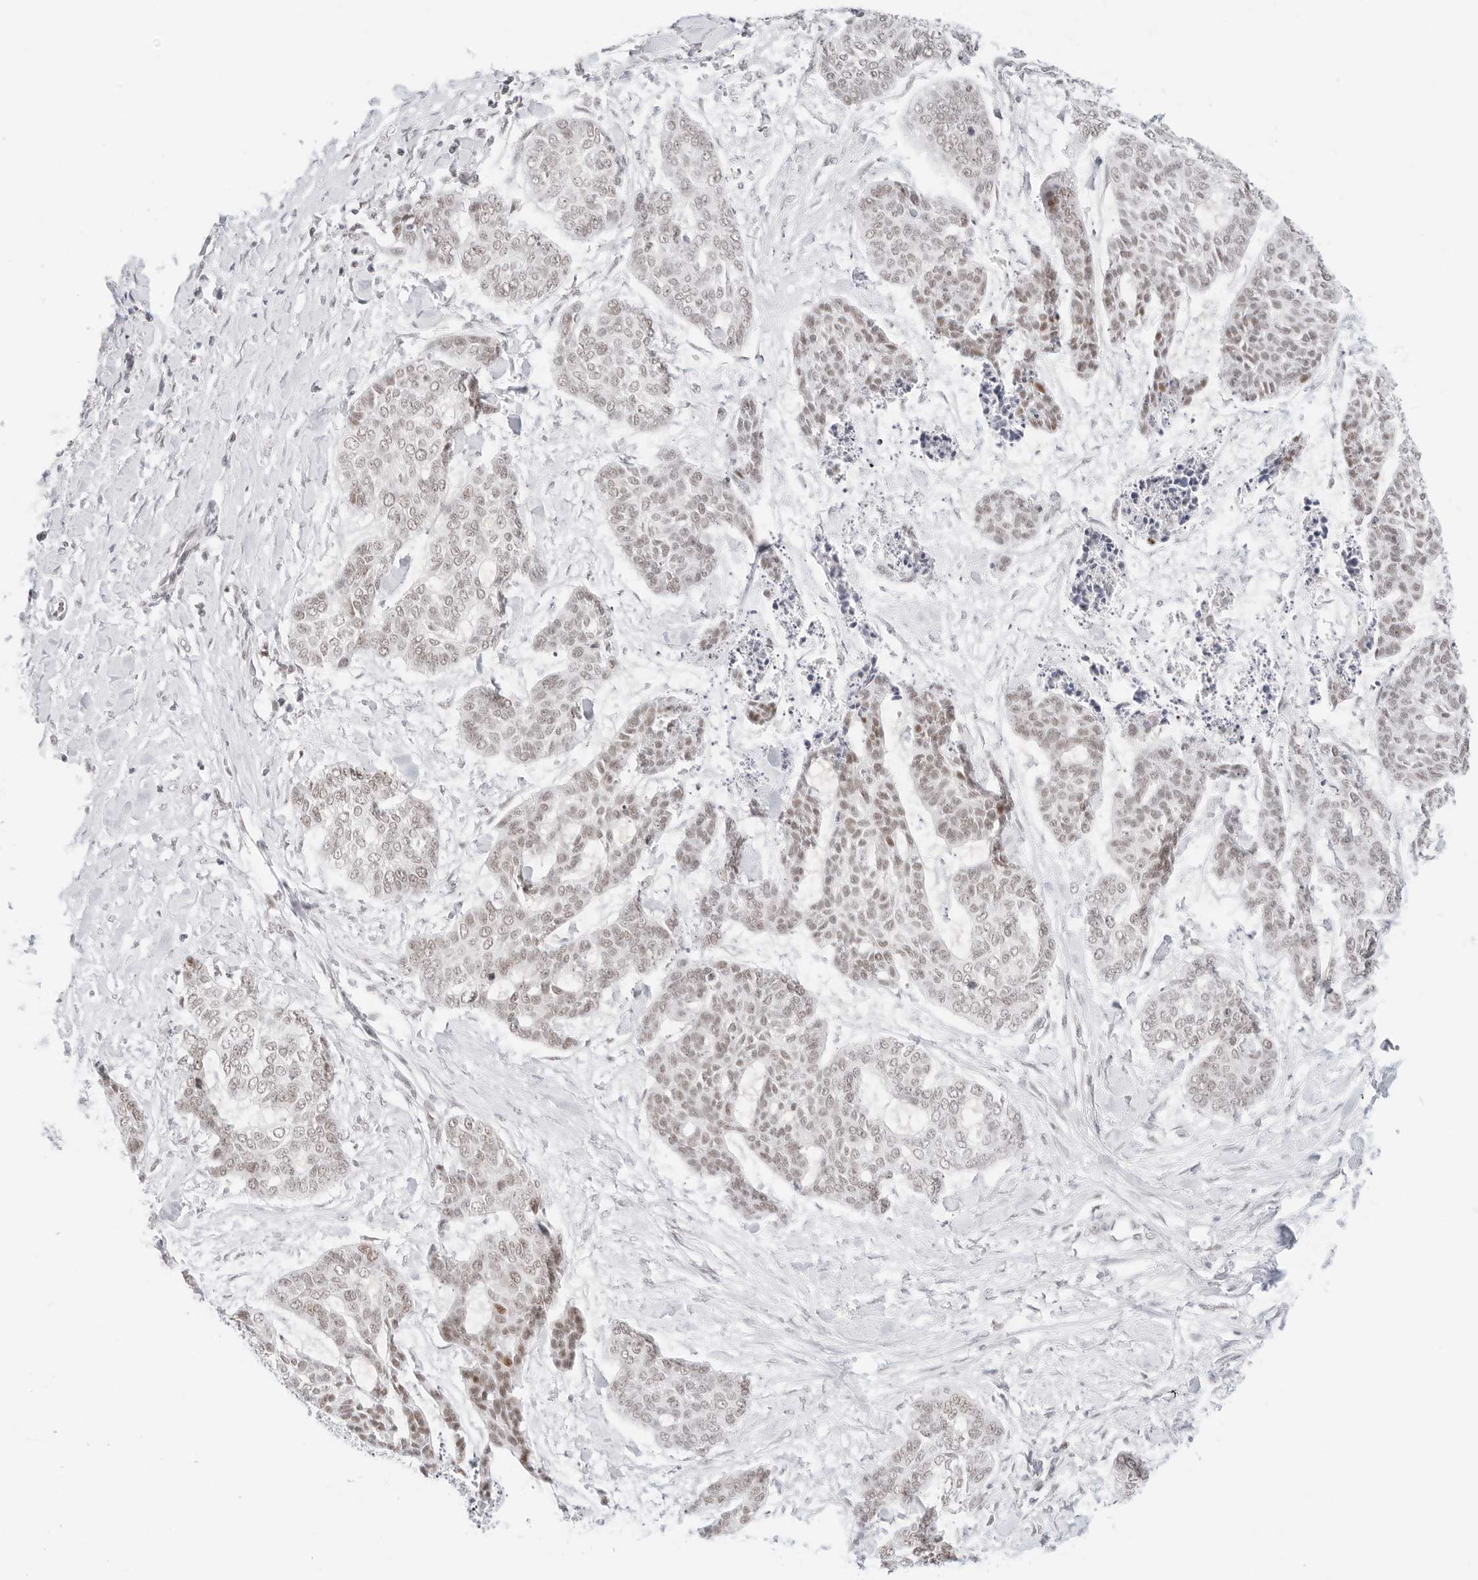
{"staining": {"intensity": "weak", "quantity": "<25%", "location": "nuclear"}, "tissue": "skin cancer", "cell_type": "Tumor cells", "image_type": "cancer", "snomed": [{"axis": "morphology", "description": "Basal cell carcinoma"}, {"axis": "topography", "description": "Skin"}], "caption": "A histopathology image of human basal cell carcinoma (skin) is negative for staining in tumor cells. (Stains: DAB immunohistochemistry (IHC) with hematoxylin counter stain, Microscopy: brightfield microscopy at high magnification).", "gene": "ITGA6", "patient": {"sex": "female", "age": 64}}